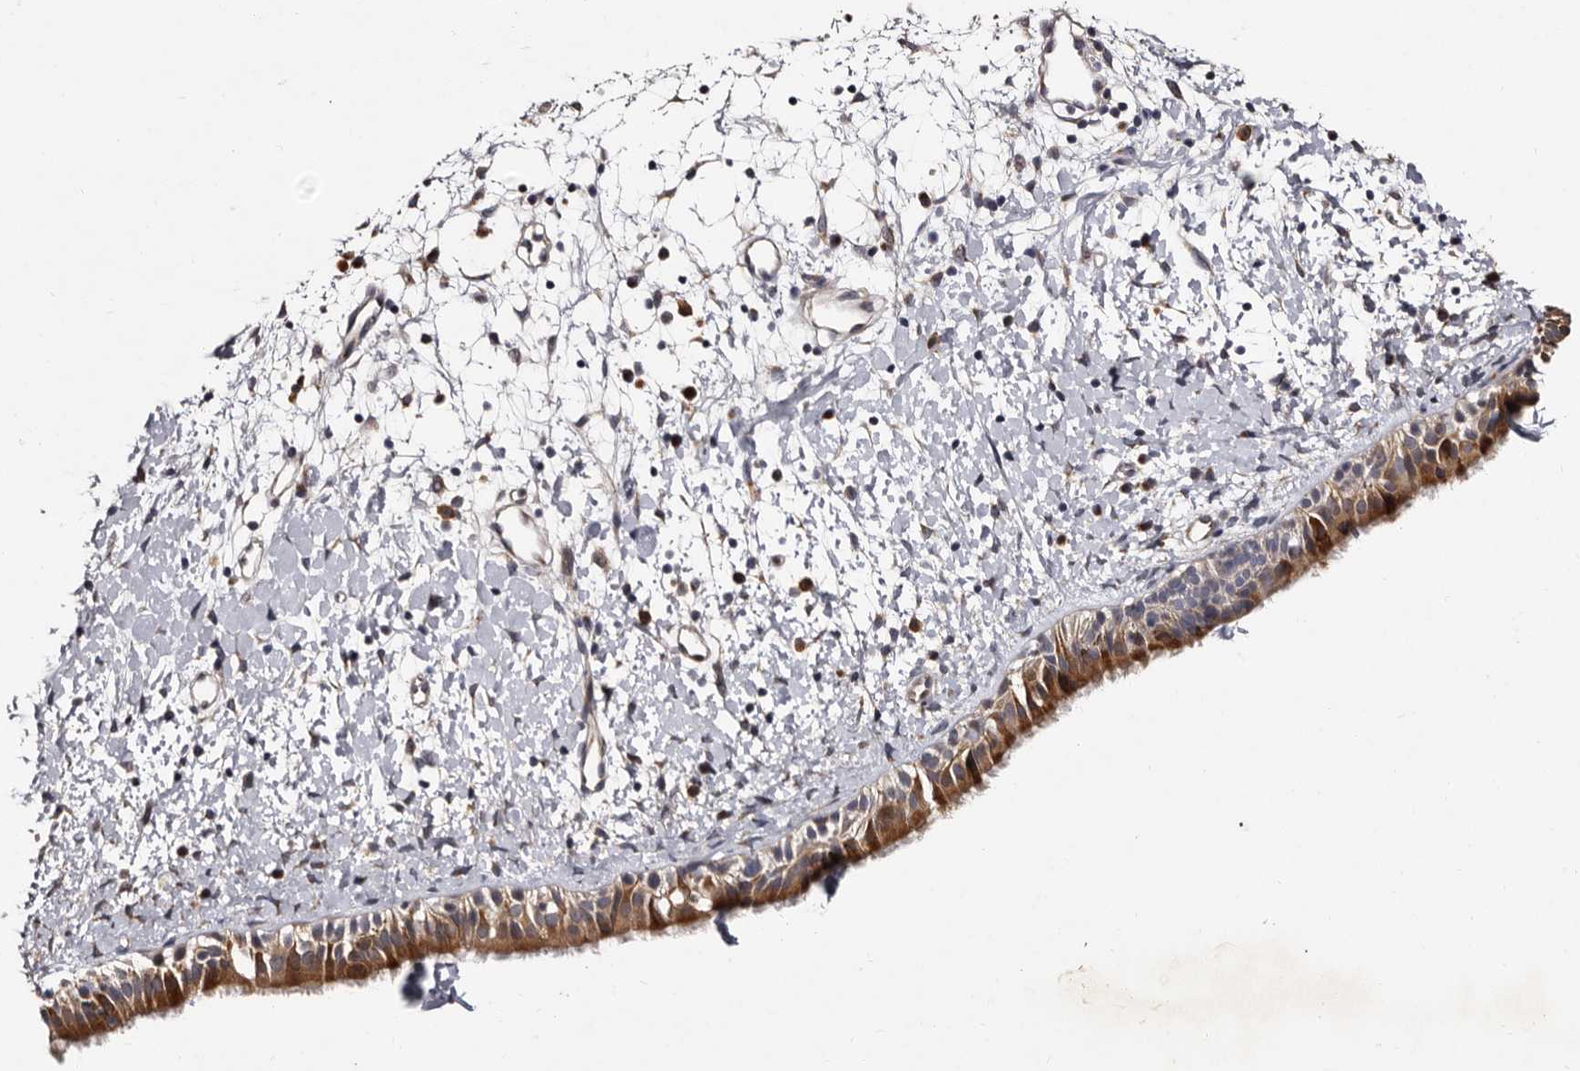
{"staining": {"intensity": "moderate", "quantity": ">75%", "location": "cytoplasmic/membranous"}, "tissue": "nasopharynx", "cell_type": "Respiratory epithelial cells", "image_type": "normal", "snomed": [{"axis": "morphology", "description": "Normal tissue, NOS"}, {"axis": "topography", "description": "Nasopharynx"}], "caption": "Brown immunohistochemical staining in benign nasopharynx shows moderate cytoplasmic/membranous expression in about >75% of respiratory epithelial cells. The protein is shown in brown color, while the nuclei are stained blue.", "gene": "DNPH1", "patient": {"sex": "male", "age": 22}}